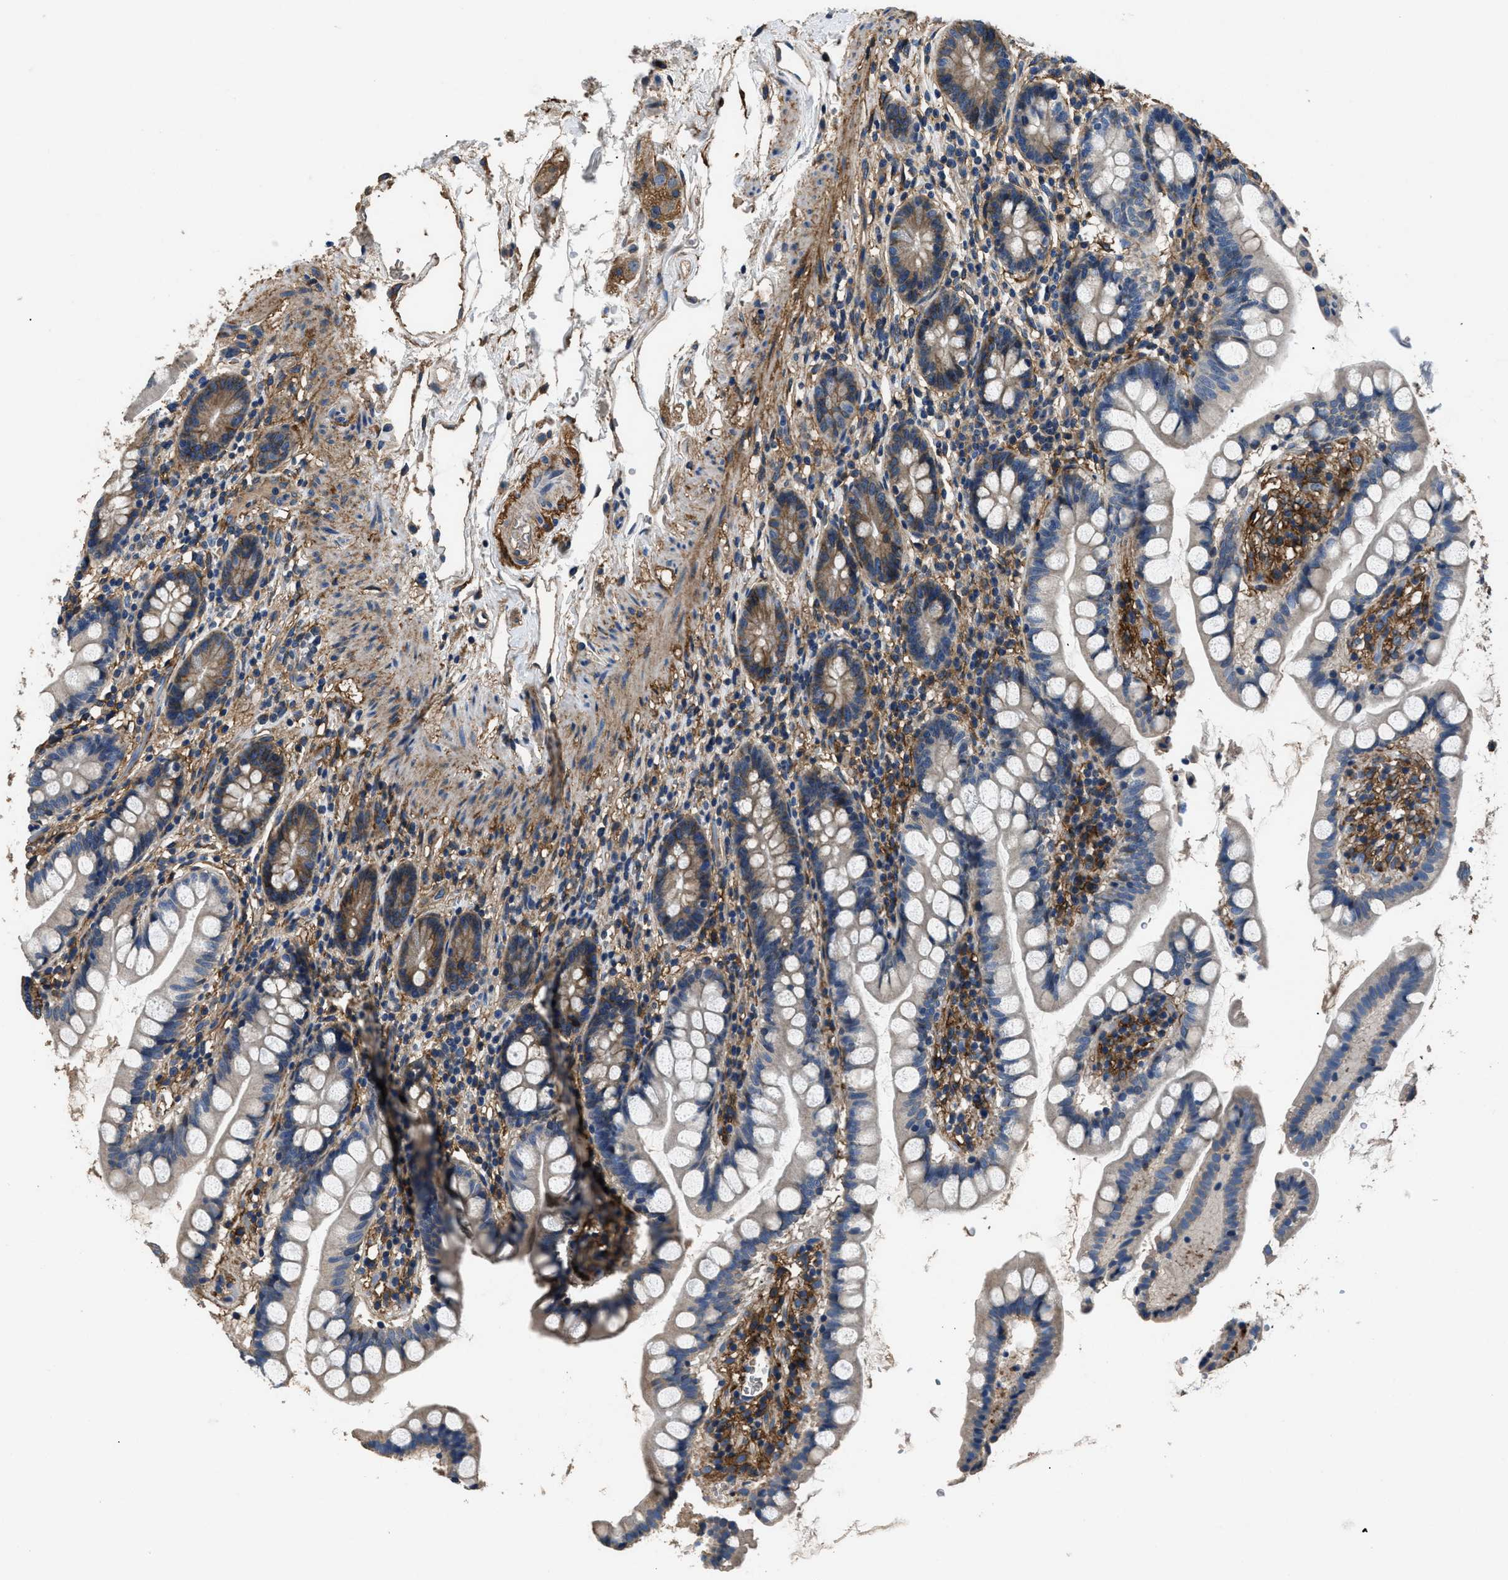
{"staining": {"intensity": "moderate", "quantity": "25%-75%", "location": "cytoplasmic/membranous"}, "tissue": "small intestine", "cell_type": "Glandular cells", "image_type": "normal", "snomed": [{"axis": "morphology", "description": "Normal tissue, NOS"}, {"axis": "topography", "description": "Small intestine"}], "caption": "IHC histopathology image of unremarkable human small intestine stained for a protein (brown), which shows medium levels of moderate cytoplasmic/membranous staining in approximately 25%-75% of glandular cells.", "gene": "CD276", "patient": {"sex": "female", "age": 84}}